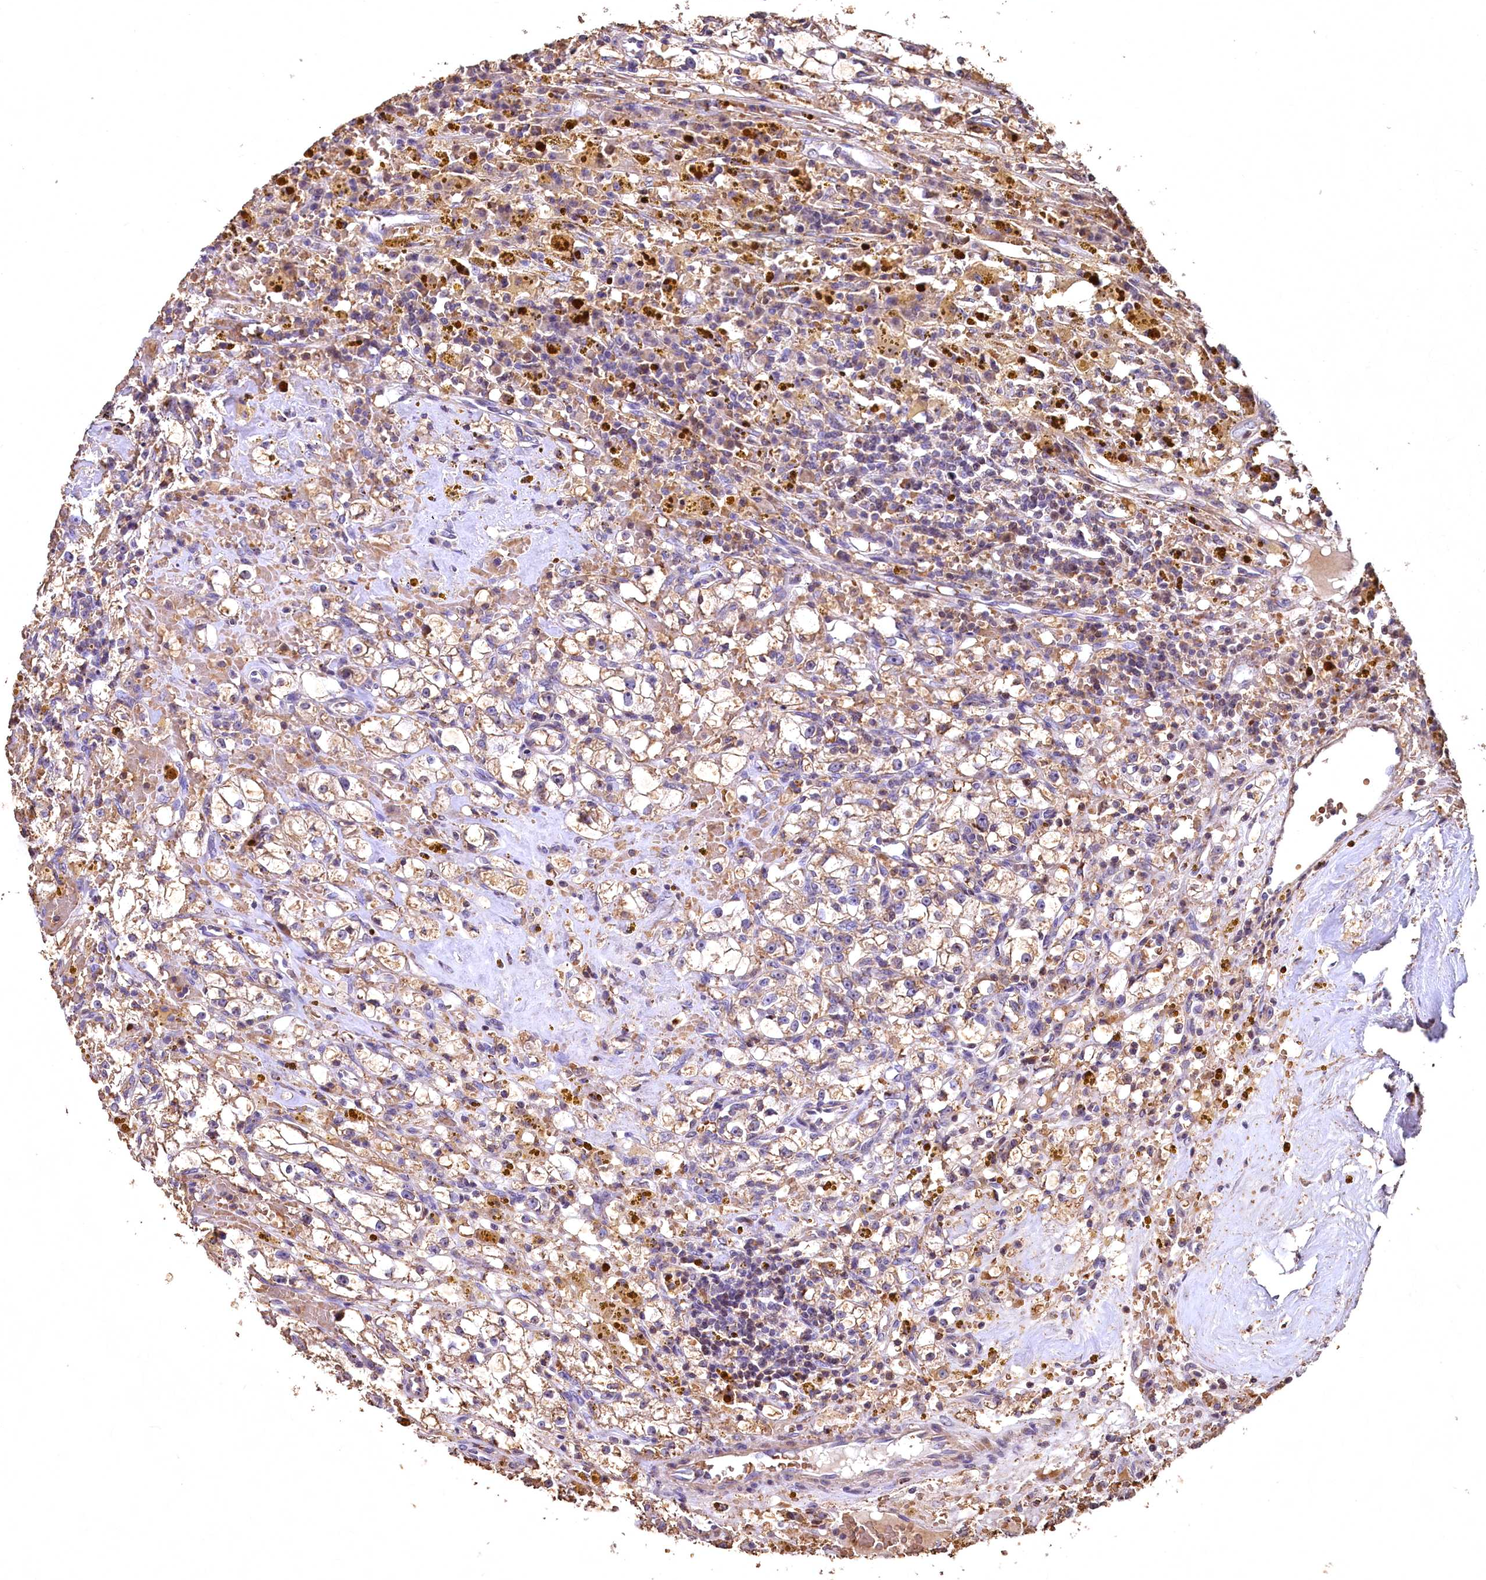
{"staining": {"intensity": "moderate", "quantity": ">75%", "location": "cytoplasmic/membranous"}, "tissue": "renal cancer", "cell_type": "Tumor cells", "image_type": "cancer", "snomed": [{"axis": "morphology", "description": "Adenocarcinoma, NOS"}, {"axis": "topography", "description": "Kidney"}], "caption": "IHC (DAB) staining of human renal cancer (adenocarcinoma) reveals moderate cytoplasmic/membranous protein staining in about >75% of tumor cells. The staining was performed using DAB (3,3'-diaminobenzidine) to visualize the protein expression in brown, while the nuclei were stained in blue with hematoxylin (Magnification: 20x).", "gene": "SPTA1", "patient": {"sex": "male", "age": 56}}